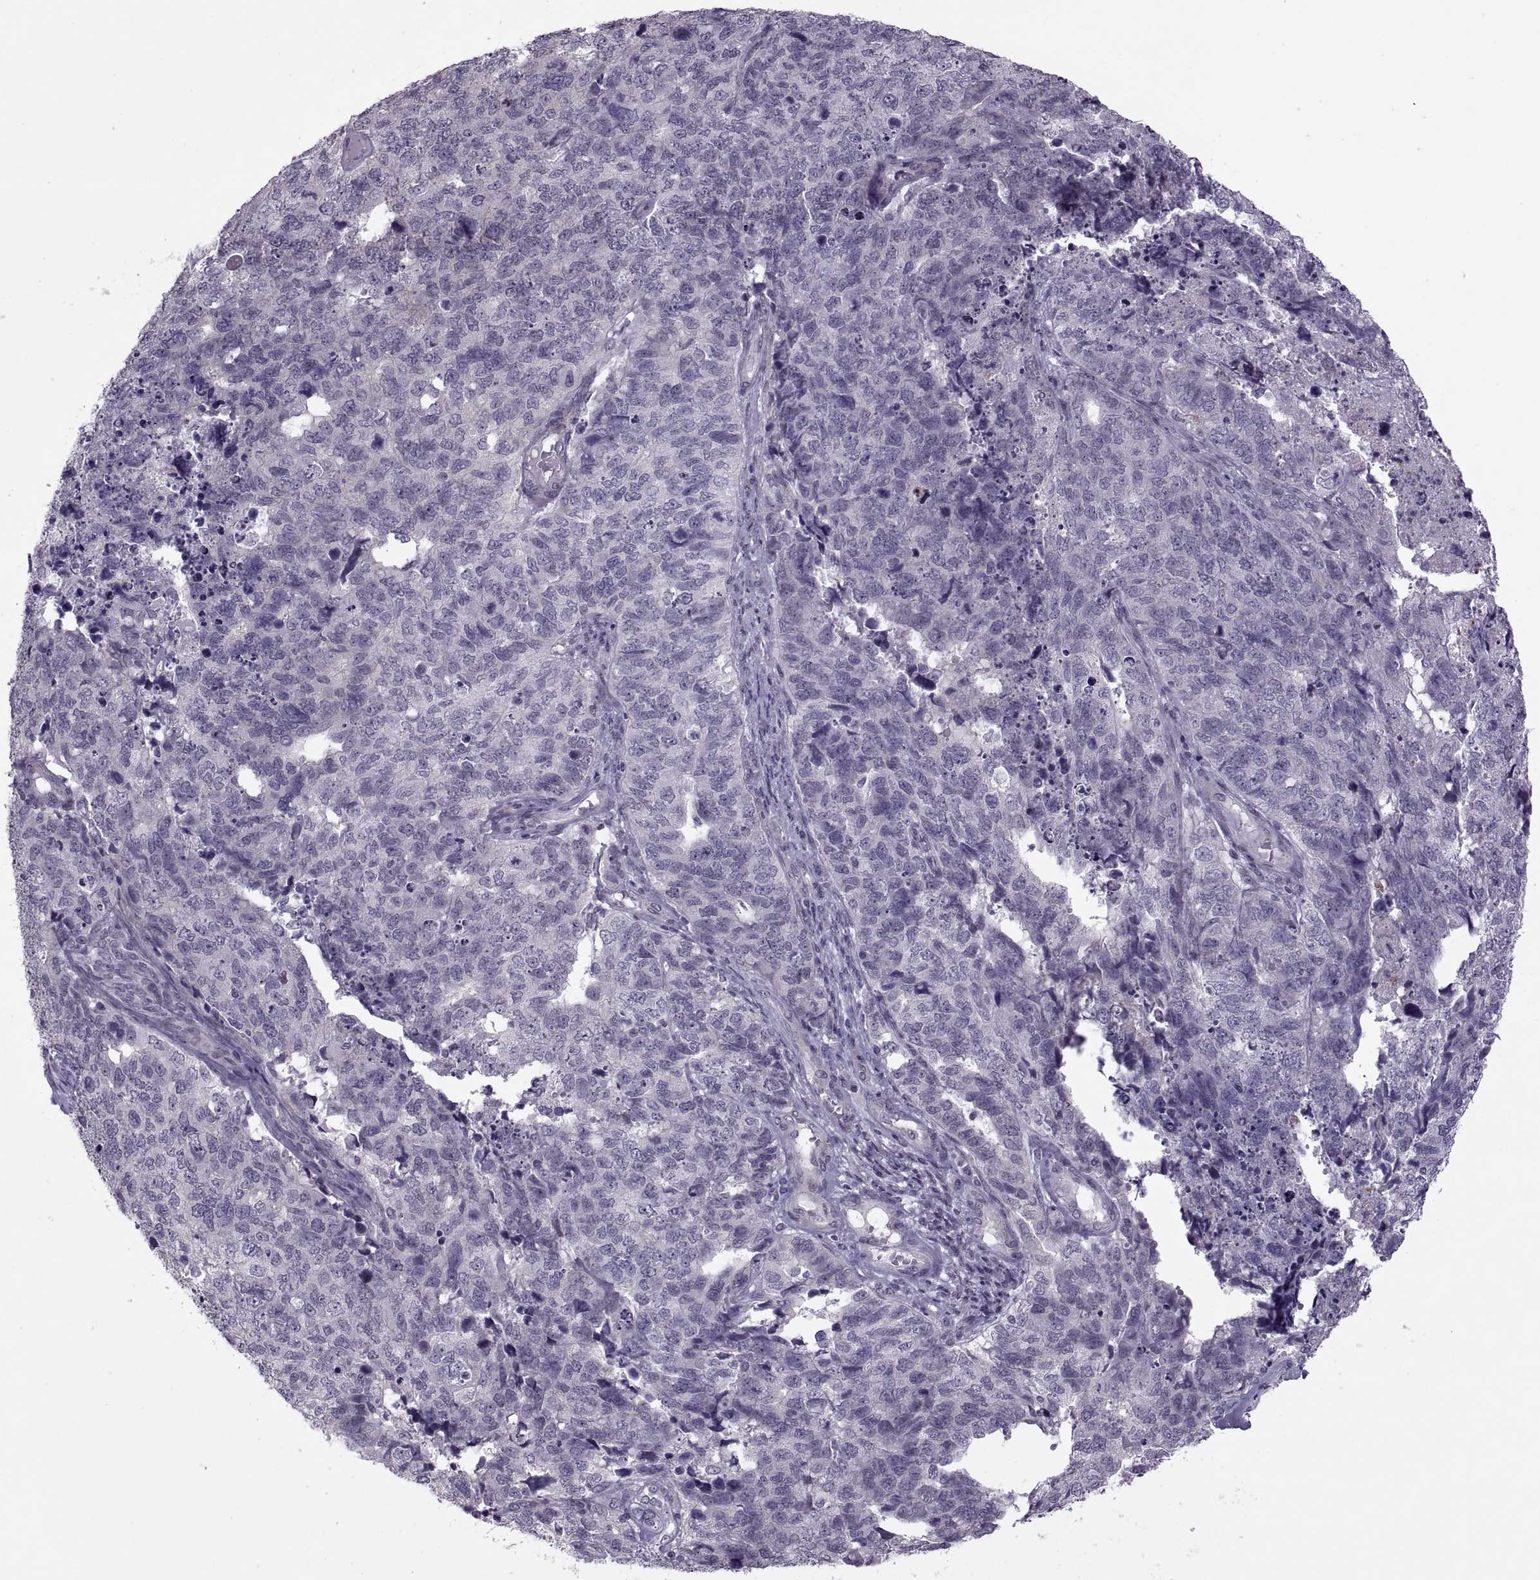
{"staining": {"intensity": "negative", "quantity": "none", "location": "none"}, "tissue": "cervical cancer", "cell_type": "Tumor cells", "image_type": "cancer", "snomed": [{"axis": "morphology", "description": "Squamous cell carcinoma, NOS"}, {"axis": "topography", "description": "Cervix"}], "caption": "IHC image of human squamous cell carcinoma (cervical) stained for a protein (brown), which exhibits no positivity in tumor cells. (DAB (3,3'-diaminobenzidine) IHC, high magnification).", "gene": "ODF3", "patient": {"sex": "female", "age": 63}}